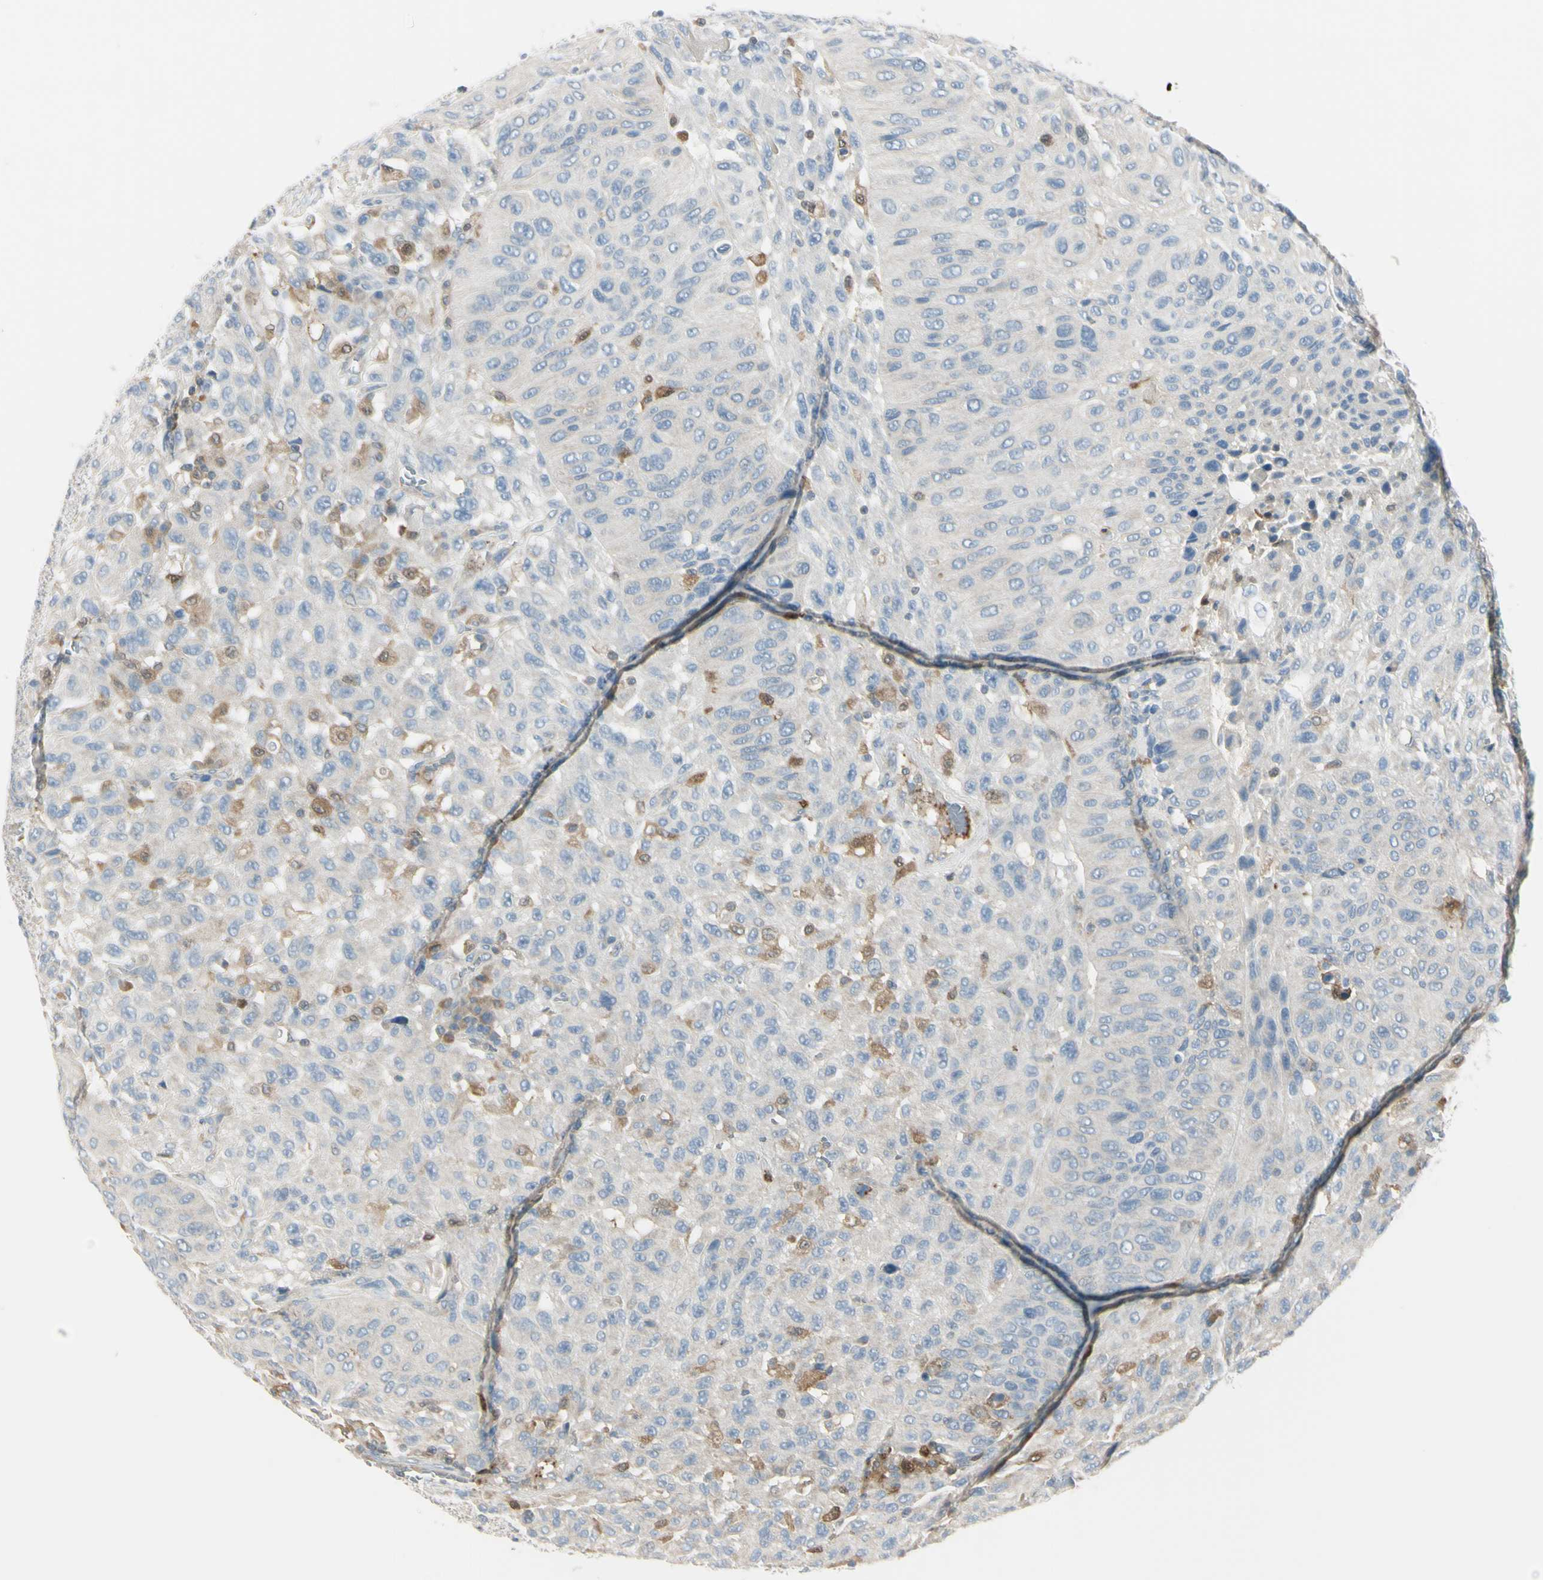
{"staining": {"intensity": "weak", "quantity": ">75%", "location": "cytoplasmic/membranous"}, "tissue": "urothelial cancer", "cell_type": "Tumor cells", "image_type": "cancer", "snomed": [{"axis": "morphology", "description": "Urothelial carcinoma, High grade"}, {"axis": "topography", "description": "Urinary bladder"}], "caption": "Immunohistochemical staining of human high-grade urothelial carcinoma demonstrates low levels of weak cytoplasmic/membranous staining in about >75% of tumor cells.", "gene": "CYRIB", "patient": {"sex": "male", "age": 66}}